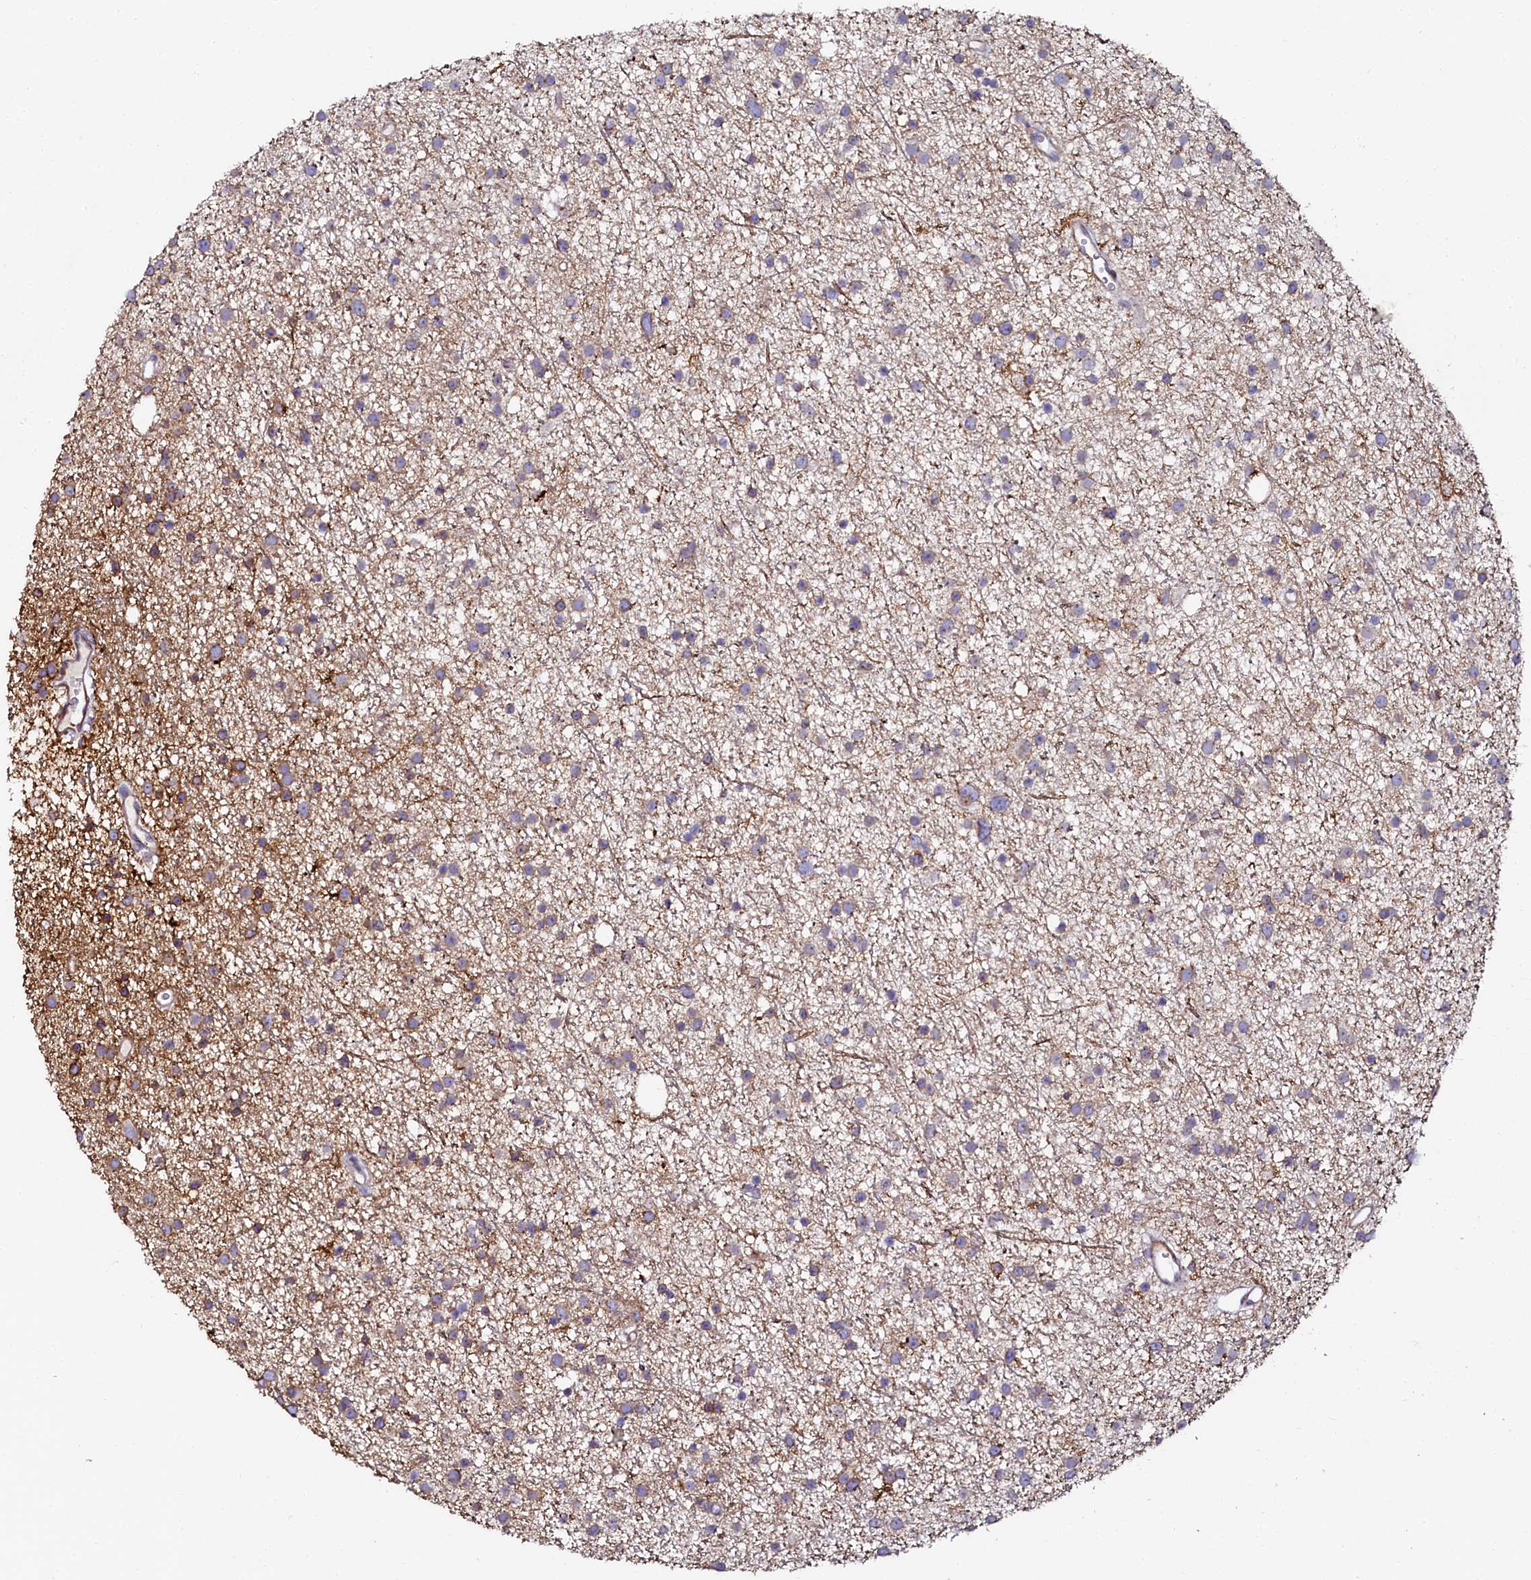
{"staining": {"intensity": "weak", "quantity": "<25%", "location": "cytoplasmic/membranous"}, "tissue": "glioma", "cell_type": "Tumor cells", "image_type": "cancer", "snomed": [{"axis": "morphology", "description": "Glioma, malignant, Low grade"}, {"axis": "topography", "description": "Cerebral cortex"}], "caption": "Human glioma stained for a protein using IHC reveals no staining in tumor cells.", "gene": "AAAS", "patient": {"sex": "female", "age": 39}}